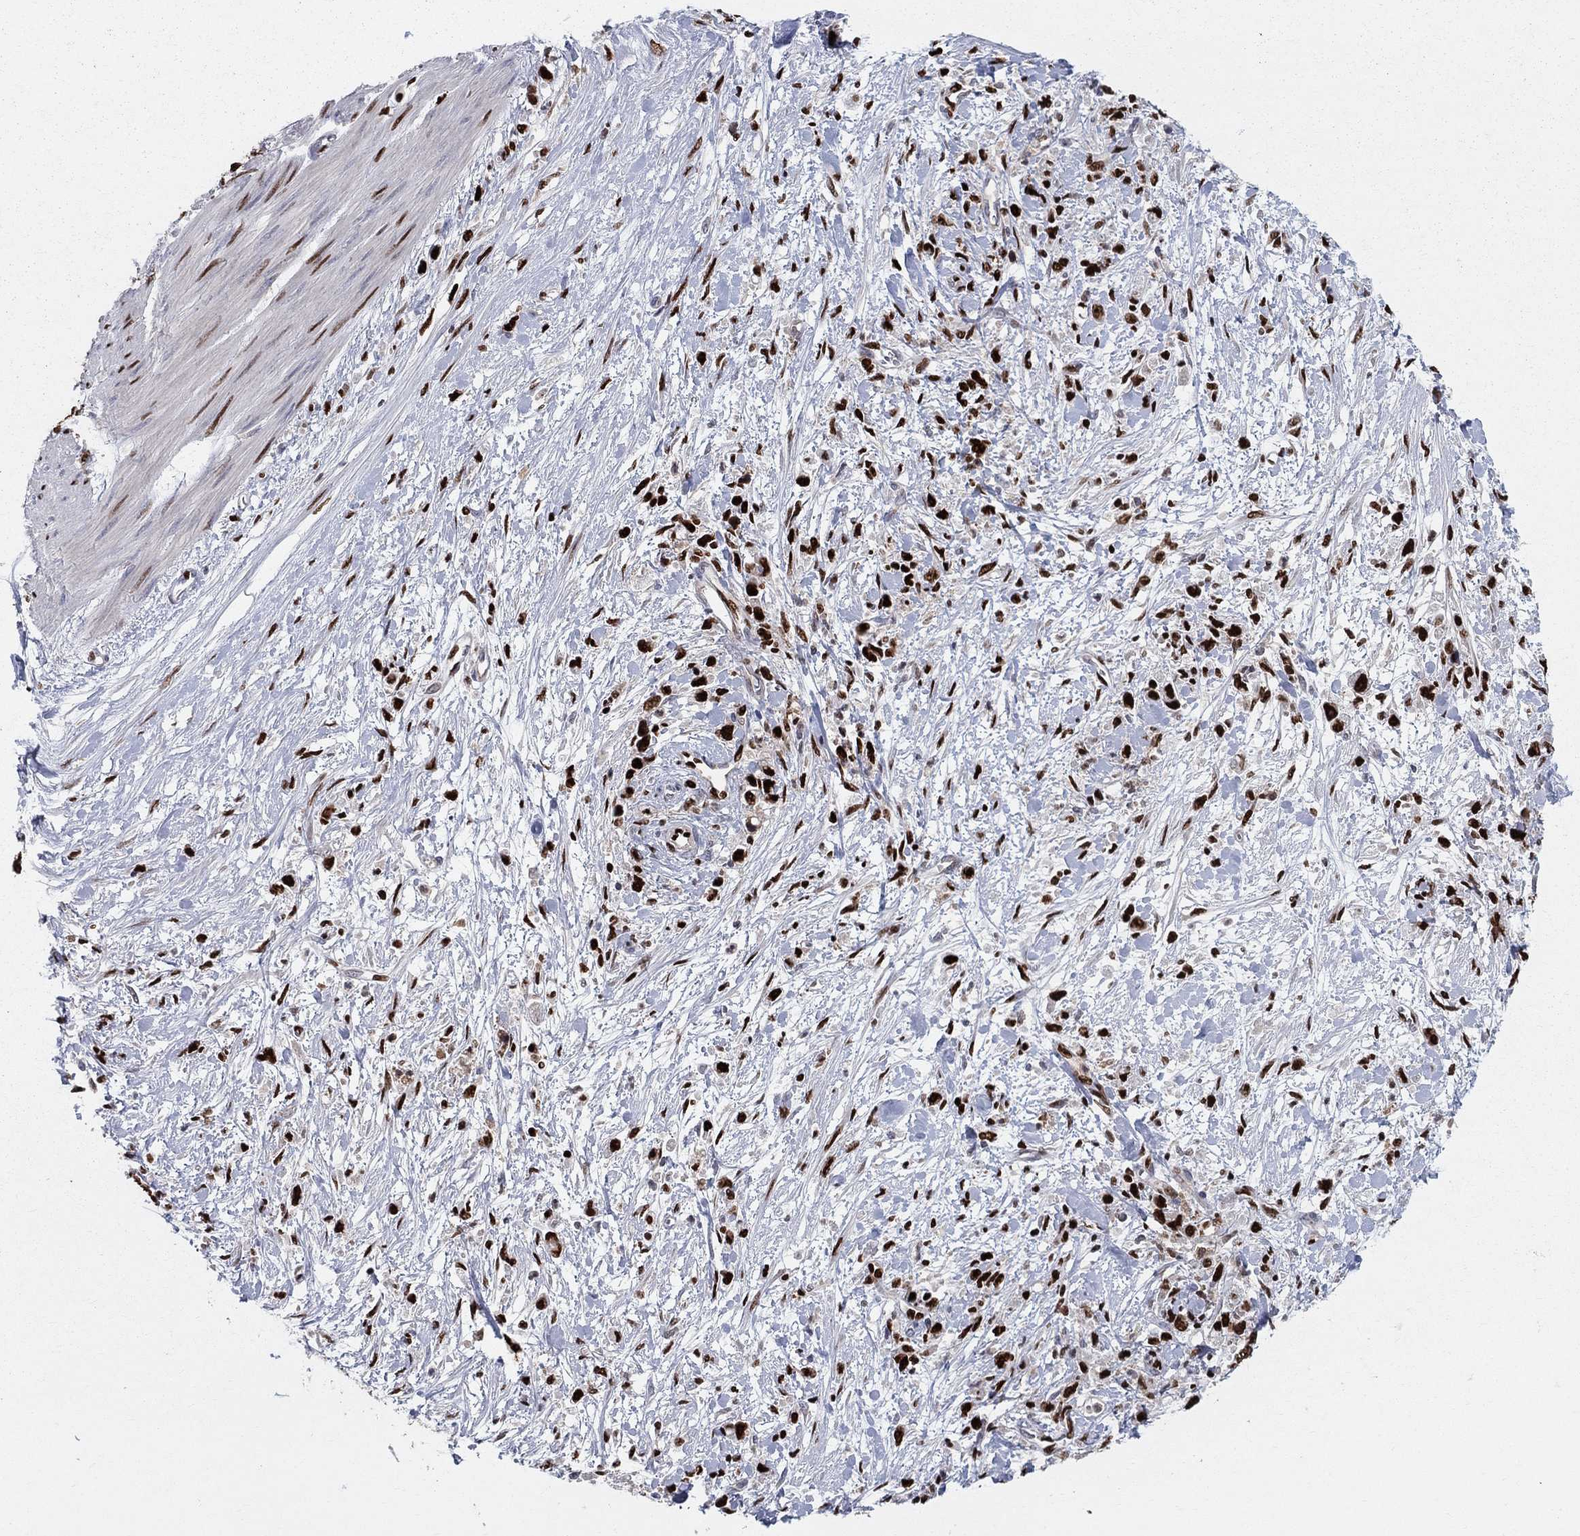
{"staining": {"intensity": "strong", "quantity": "<25%", "location": "nuclear"}, "tissue": "stomach cancer", "cell_type": "Tumor cells", "image_type": "cancer", "snomed": [{"axis": "morphology", "description": "Adenocarcinoma, NOS"}, {"axis": "topography", "description": "Stomach"}], "caption": "Human adenocarcinoma (stomach) stained with a brown dye shows strong nuclear positive positivity in about <25% of tumor cells.", "gene": "ZNHIT3", "patient": {"sex": "female", "age": 59}}